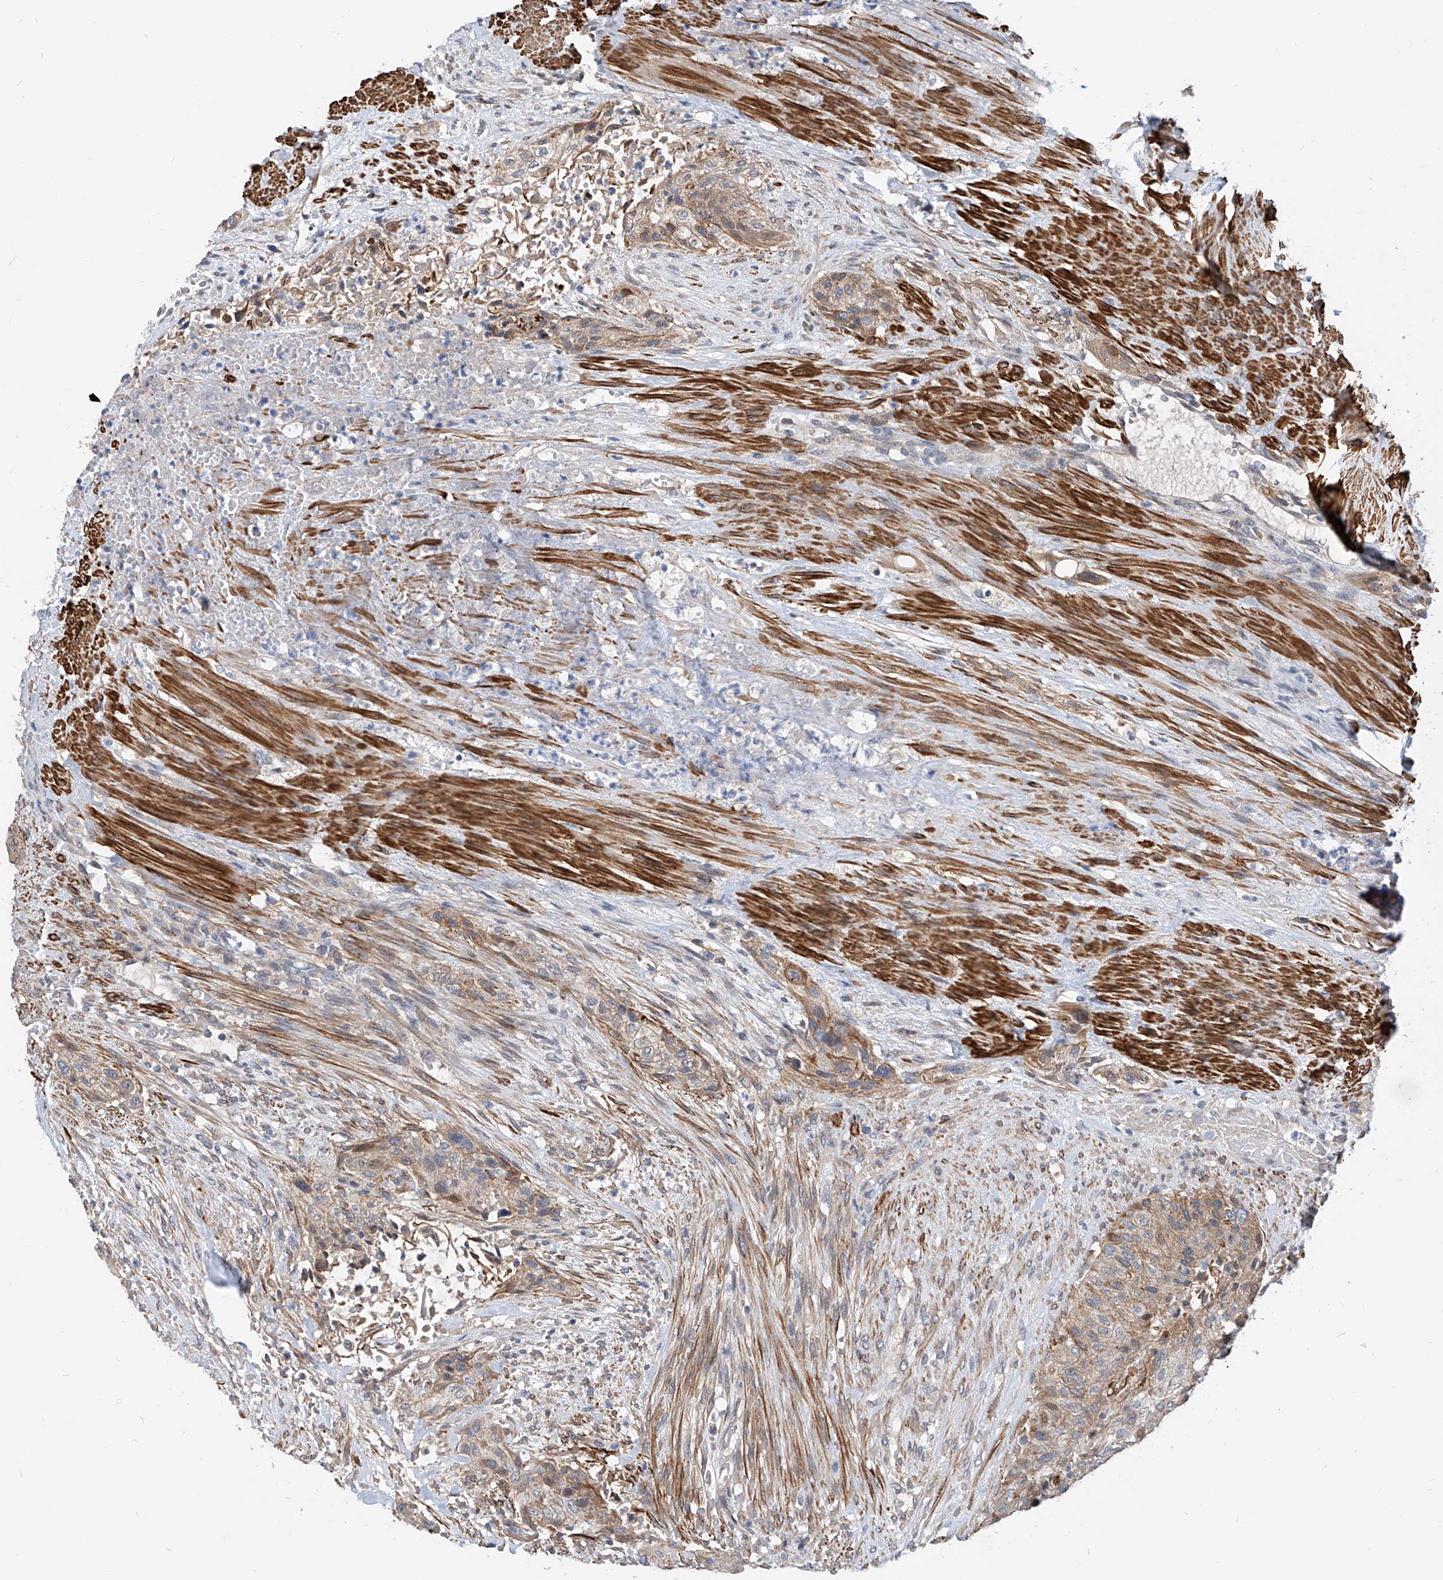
{"staining": {"intensity": "moderate", "quantity": "<25%", "location": "cytoplasmic/membranous"}, "tissue": "urothelial cancer", "cell_type": "Tumor cells", "image_type": "cancer", "snomed": [{"axis": "morphology", "description": "Urothelial carcinoma, High grade"}, {"axis": "topography", "description": "Urinary bladder"}], "caption": "Approximately <25% of tumor cells in urothelial cancer display moderate cytoplasmic/membranous protein staining as visualized by brown immunohistochemical staining.", "gene": "MAGEE2", "patient": {"sex": "male", "age": 35}}